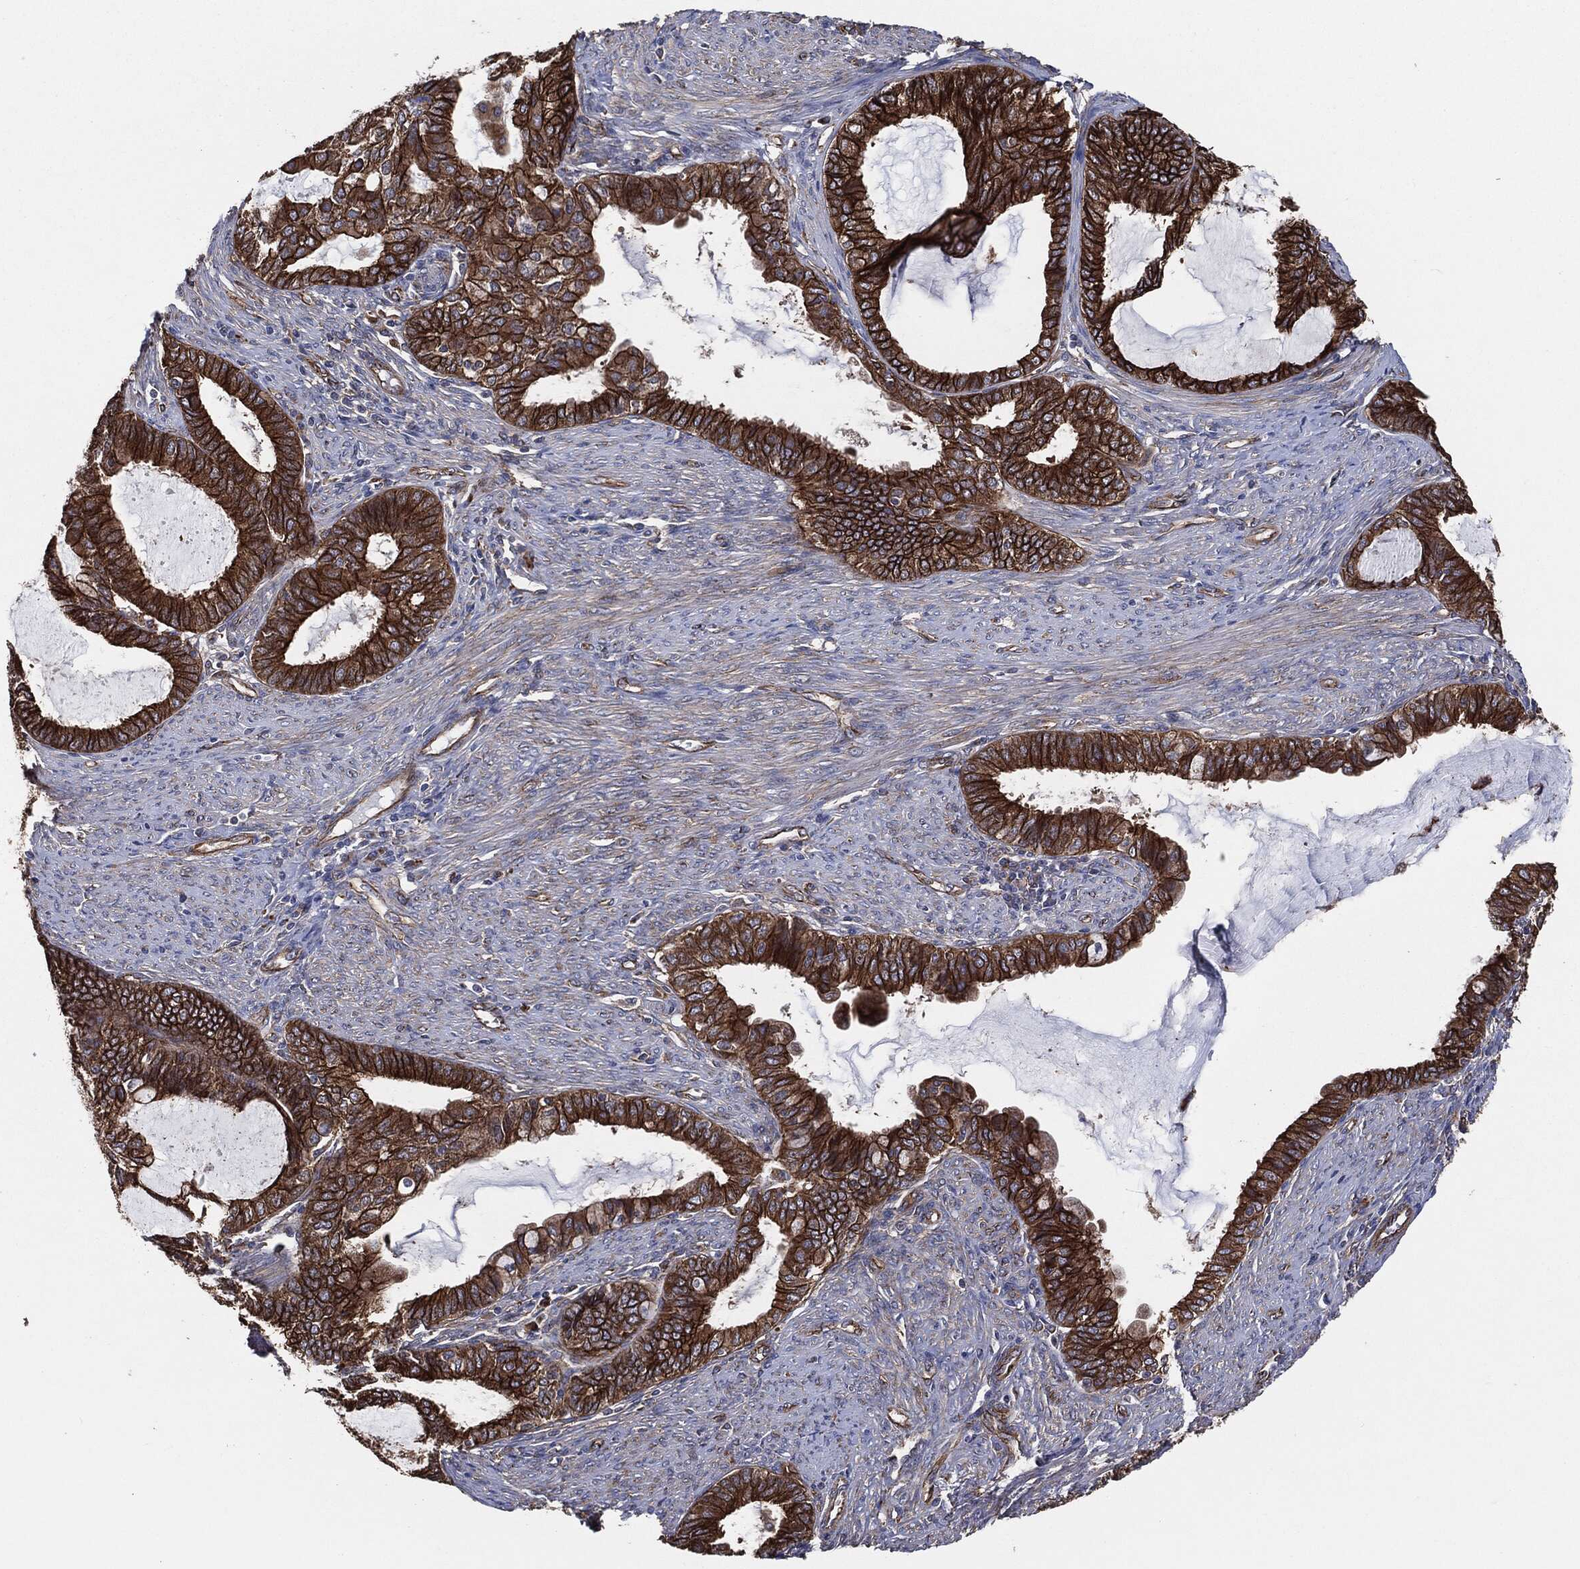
{"staining": {"intensity": "strong", "quantity": "25%-75%", "location": "cytoplasmic/membranous"}, "tissue": "endometrial cancer", "cell_type": "Tumor cells", "image_type": "cancer", "snomed": [{"axis": "morphology", "description": "Adenocarcinoma, NOS"}, {"axis": "topography", "description": "Endometrium"}], "caption": "Endometrial adenocarcinoma tissue demonstrates strong cytoplasmic/membranous staining in about 25%-75% of tumor cells Using DAB (3,3'-diaminobenzidine) (brown) and hematoxylin (blue) stains, captured at high magnification using brightfield microscopy.", "gene": "CTNNA1", "patient": {"sex": "female", "age": 86}}